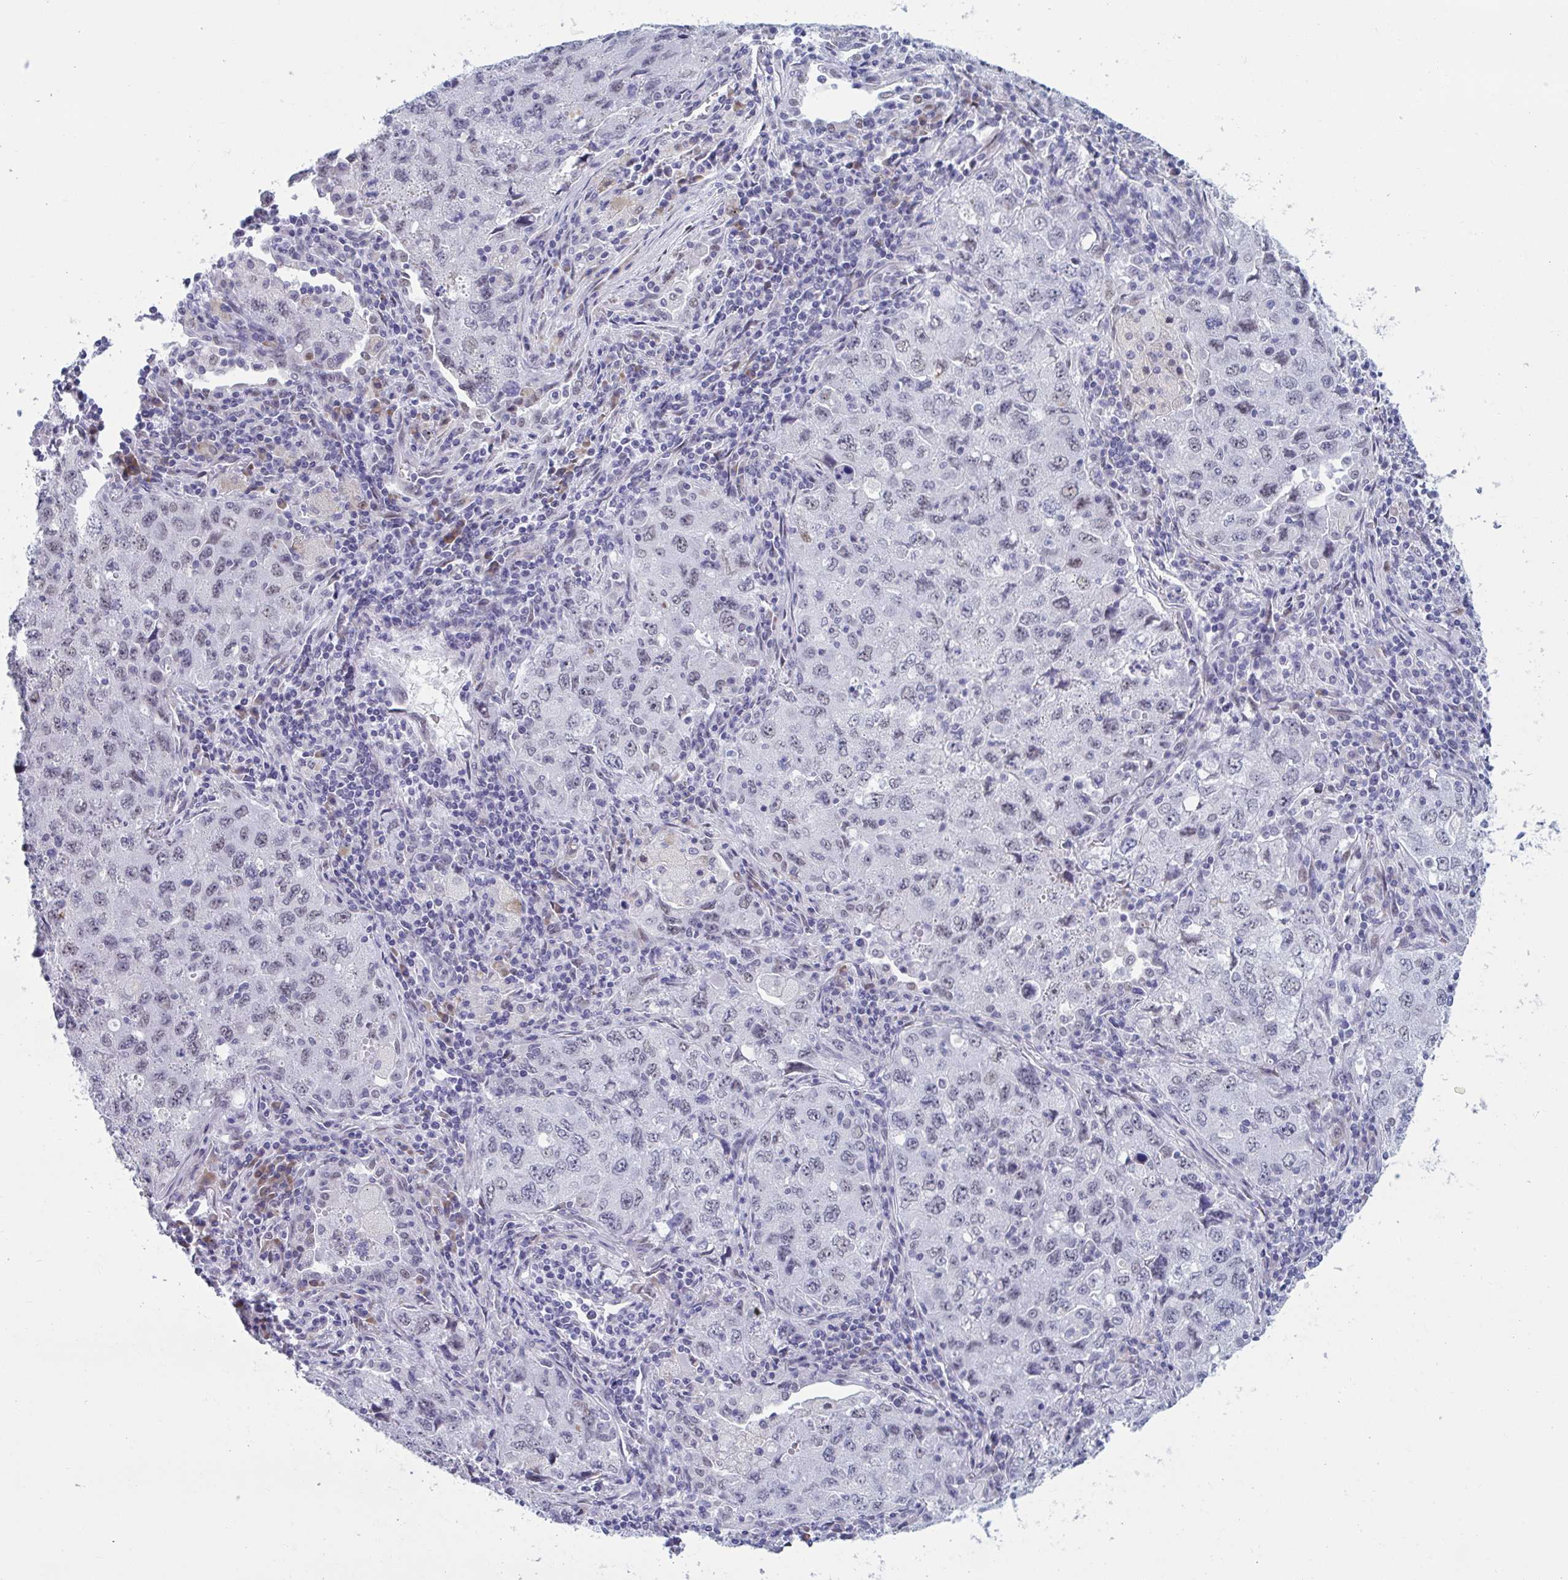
{"staining": {"intensity": "negative", "quantity": "none", "location": "none"}, "tissue": "lung cancer", "cell_type": "Tumor cells", "image_type": "cancer", "snomed": [{"axis": "morphology", "description": "Adenocarcinoma, NOS"}, {"axis": "topography", "description": "Lung"}], "caption": "An immunohistochemistry (IHC) photomicrograph of lung cancer (adenocarcinoma) is shown. There is no staining in tumor cells of lung cancer (adenocarcinoma). (Immunohistochemistry (ihc), brightfield microscopy, high magnification).", "gene": "MSMB", "patient": {"sex": "female", "age": 57}}